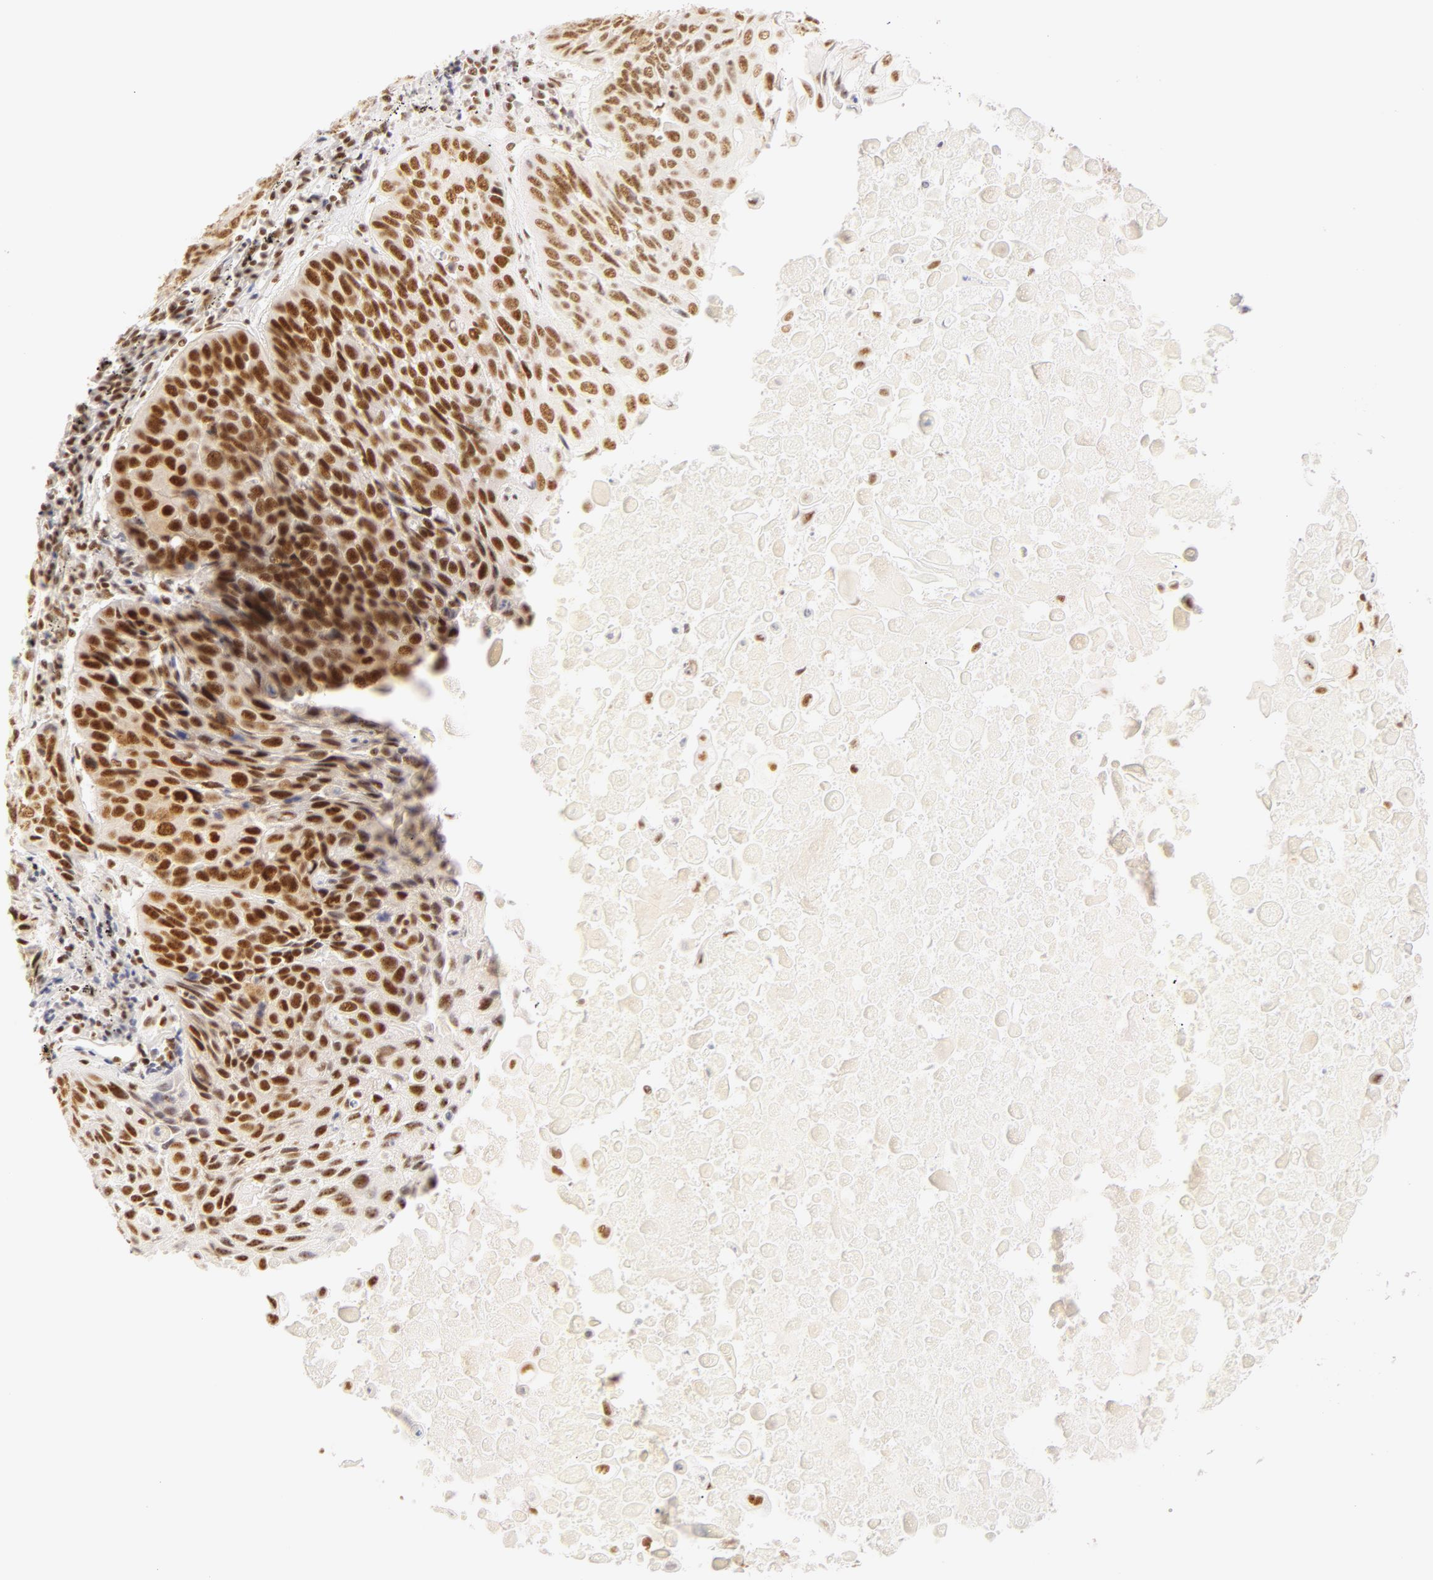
{"staining": {"intensity": "moderate", "quantity": ">75%", "location": "nuclear"}, "tissue": "lung cancer", "cell_type": "Tumor cells", "image_type": "cancer", "snomed": [{"axis": "morphology", "description": "Adenocarcinoma, NOS"}, {"axis": "topography", "description": "Lung"}], "caption": "About >75% of tumor cells in lung cancer (adenocarcinoma) reveal moderate nuclear protein positivity as visualized by brown immunohistochemical staining.", "gene": "RBM39", "patient": {"sex": "male", "age": 60}}